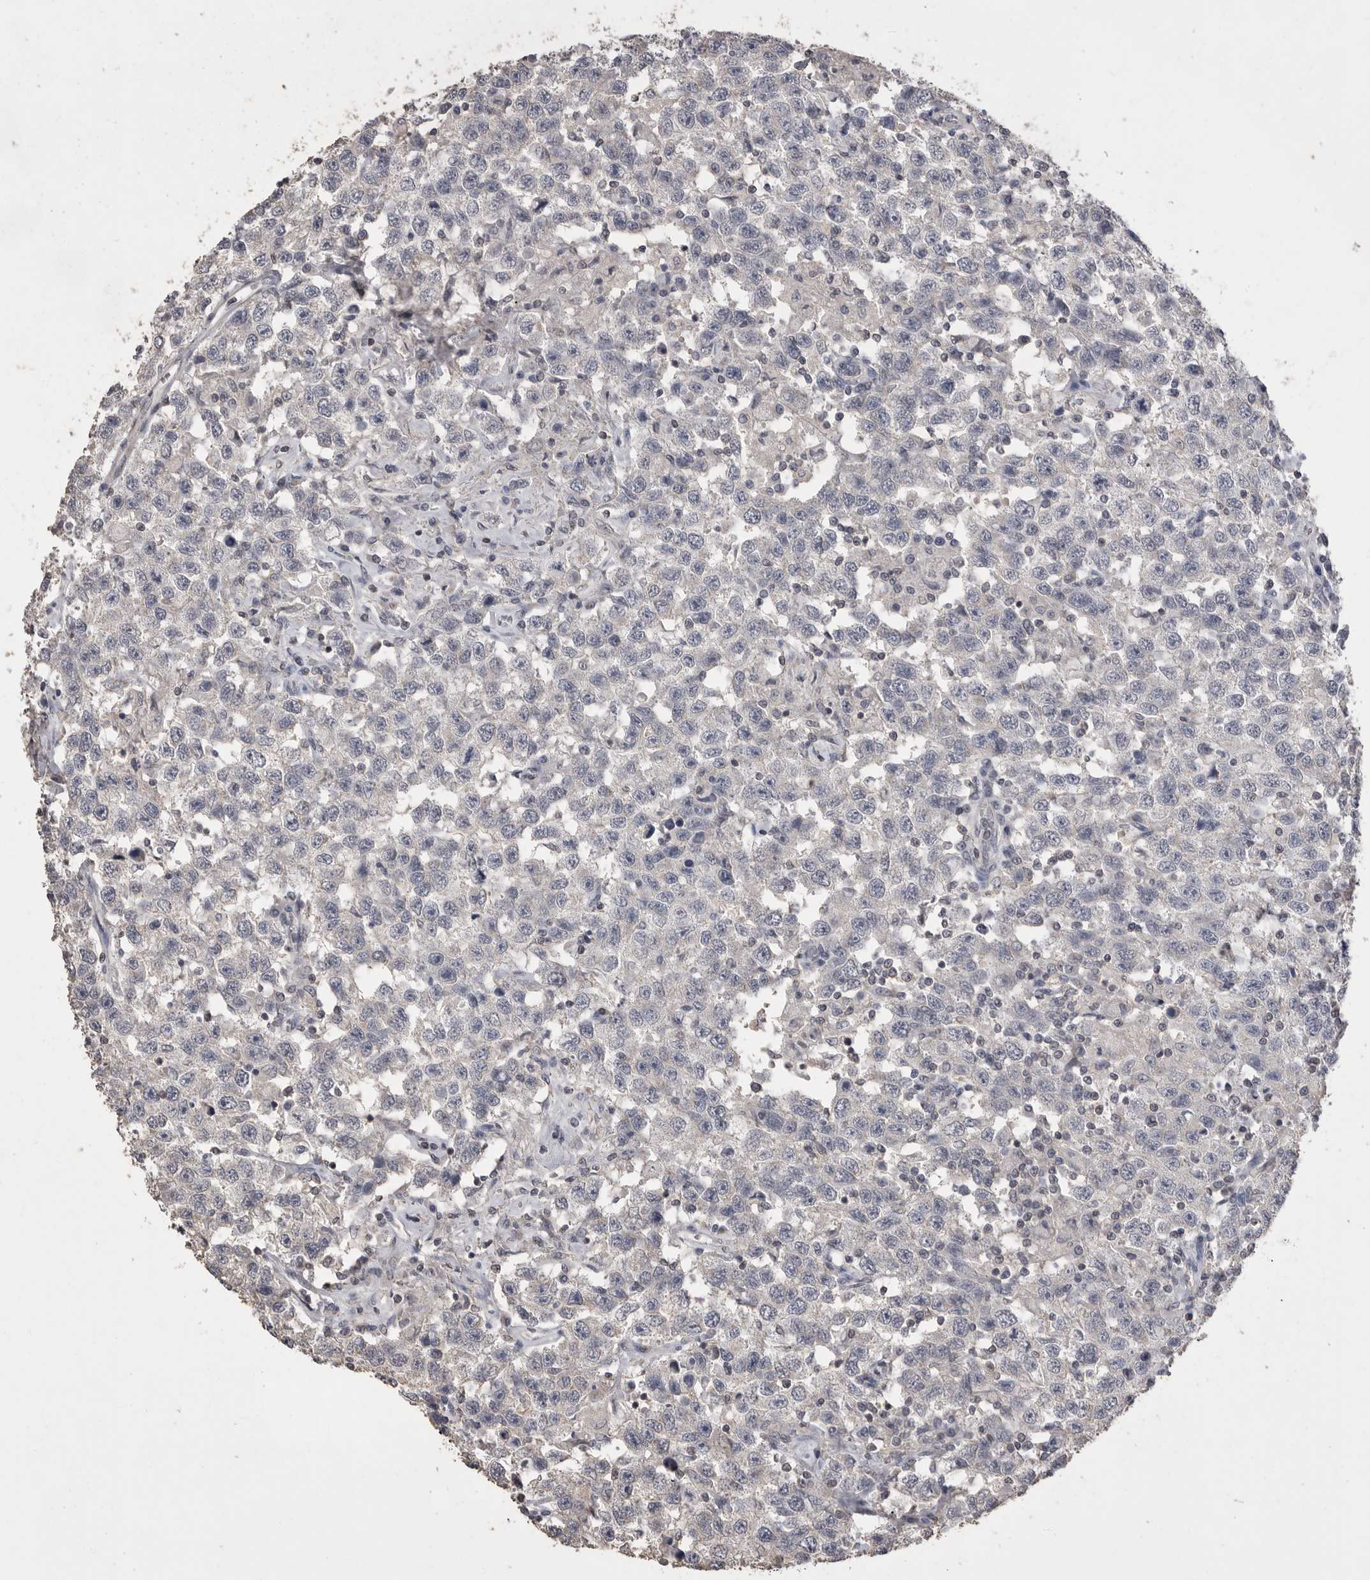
{"staining": {"intensity": "negative", "quantity": "none", "location": "none"}, "tissue": "testis cancer", "cell_type": "Tumor cells", "image_type": "cancer", "snomed": [{"axis": "morphology", "description": "Seminoma, NOS"}, {"axis": "topography", "description": "Testis"}], "caption": "Immunohistochemistry image of human seminoma (testis) stained for a protein (brown), which exhibits no positivity in tumor cells.", "gene": "MMP7", "patient": {"sex": "male", "age": 41}}